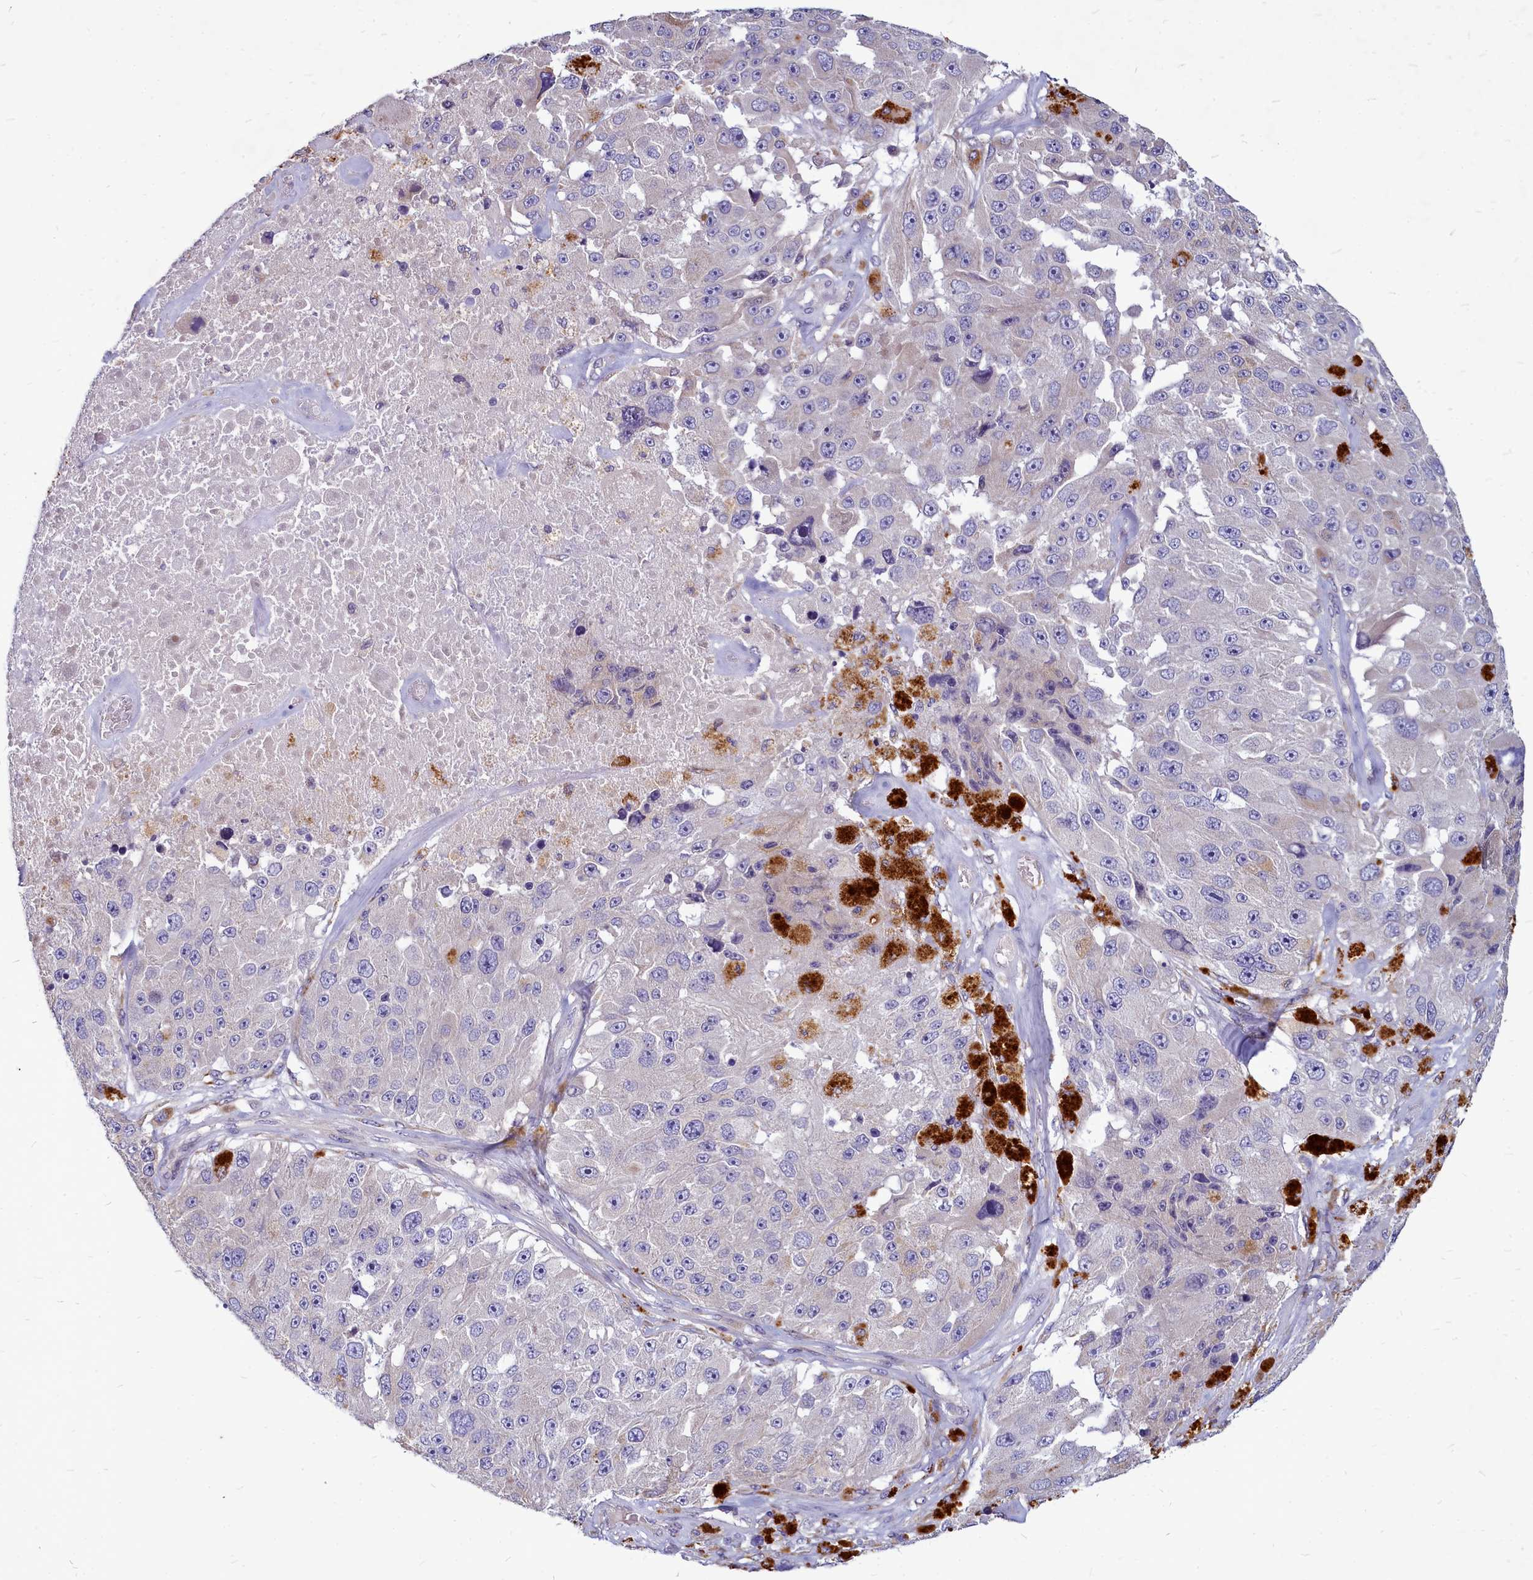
{"staining": {"intensity": "negative", "quantity": "none", "location": "none"}, "tissue": "melanoma", "cell_type": "Tumor cells", "image_type": "cancer", "snomed": [{"axis": "morphology", "description": "Malignant melanoma, Metastatic site"}, {"axis": "topography", "description": "Lymph node"}], "caption": "High power microscopy image of an immunohistochemistry (IHC) photomicrograph of malignant melanoma (metastatic site), revealing no significant expression in tumor cells. The staining was performed using DAB (3,3'-diaminobenzidine) to visualize the protein expression in brown, while the nuclei were stained in blue with hematoxylin (Magnification: 20x).", "gene": "SMPD4", "patient": {"sex": "male", "age": 62}}